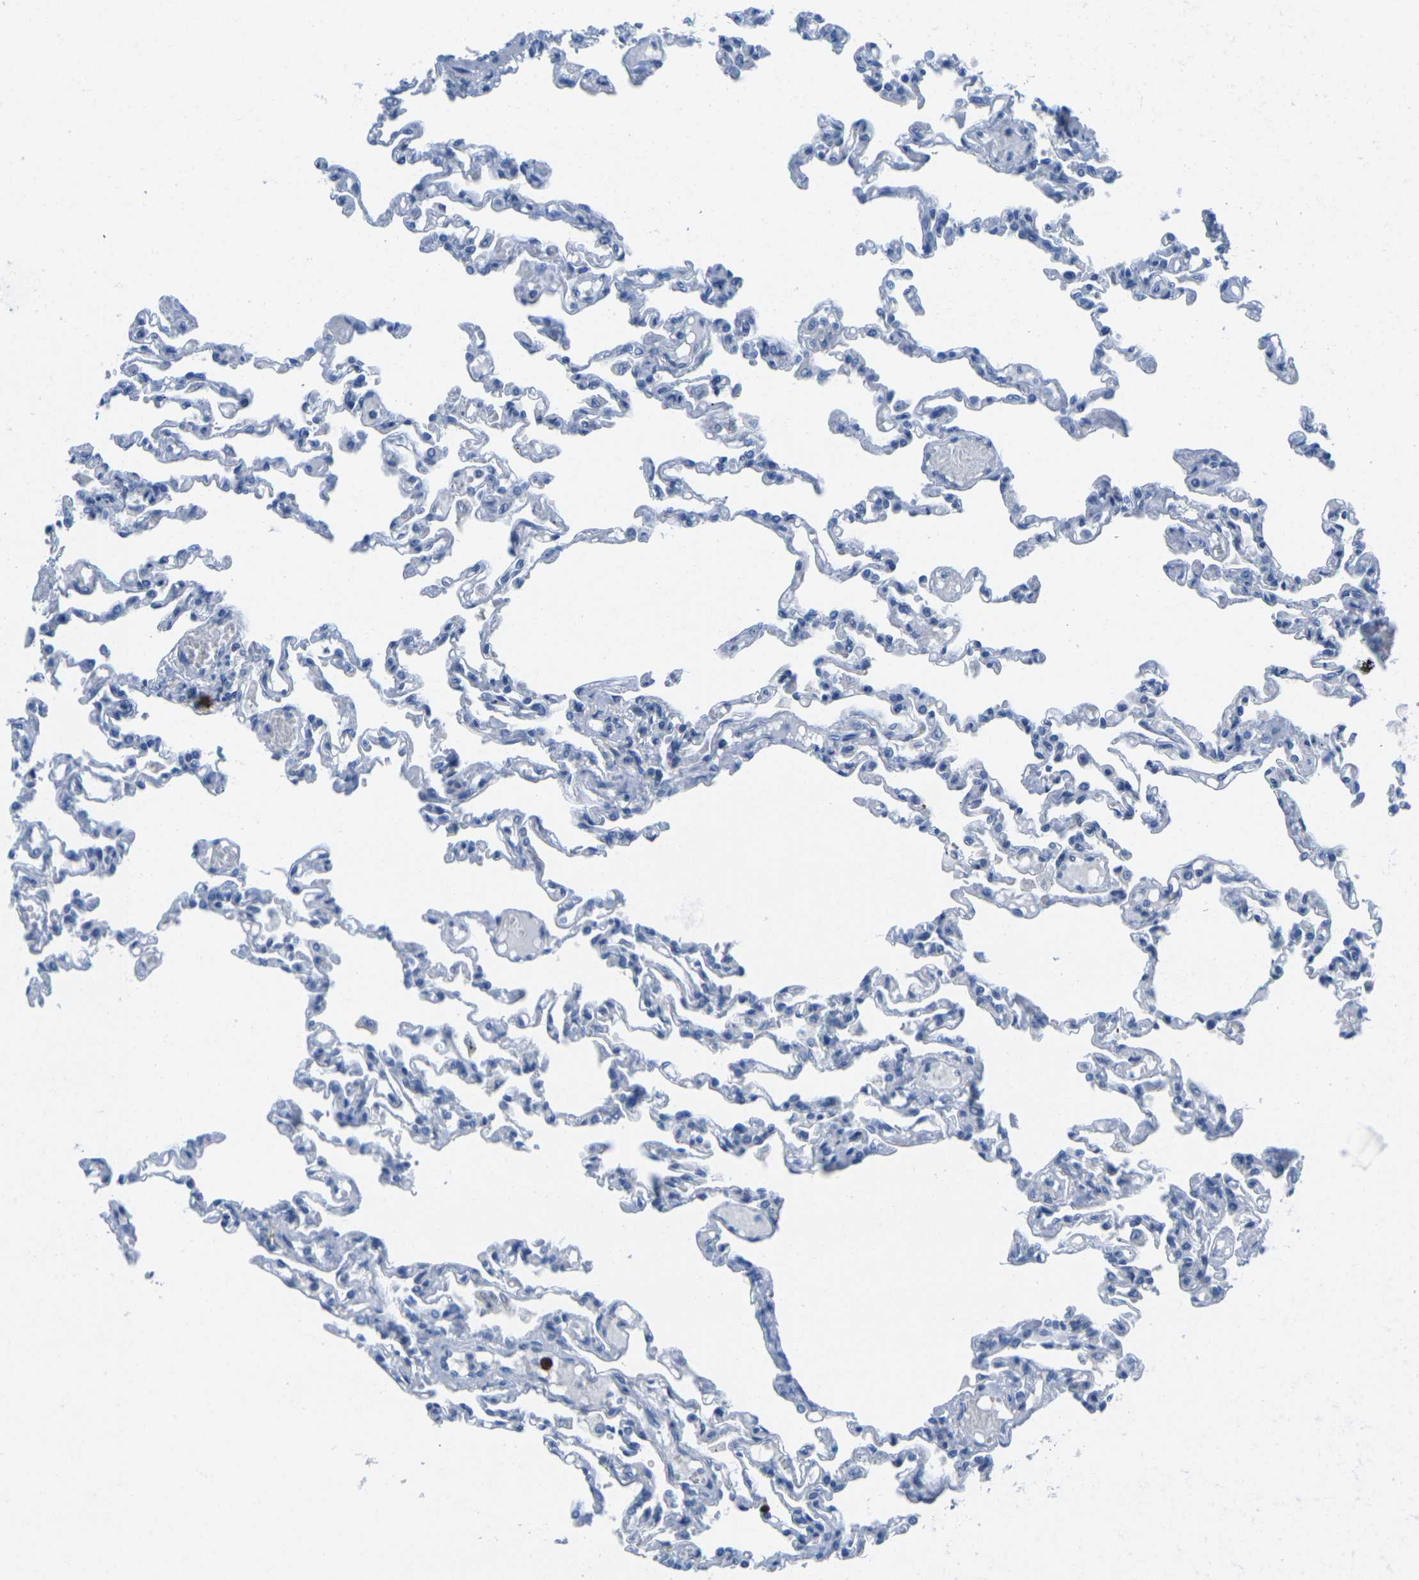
{"staining": {"intensity": "negative", "quantity": "none", "location": "none"}, "tissue": "lung", "cell_type": "Alveolar cells", "image_type": "normal", "snomed": [{"axis": "morphology", "description": "Normal tissue, NOS"}, {"axis": "topography", "description": "Lung"}], "caption": "Alveolar cells show no significant protein positivity in normal lung.", "gene": "GPR15", "patient": {"sex": "male", "age": 21}}